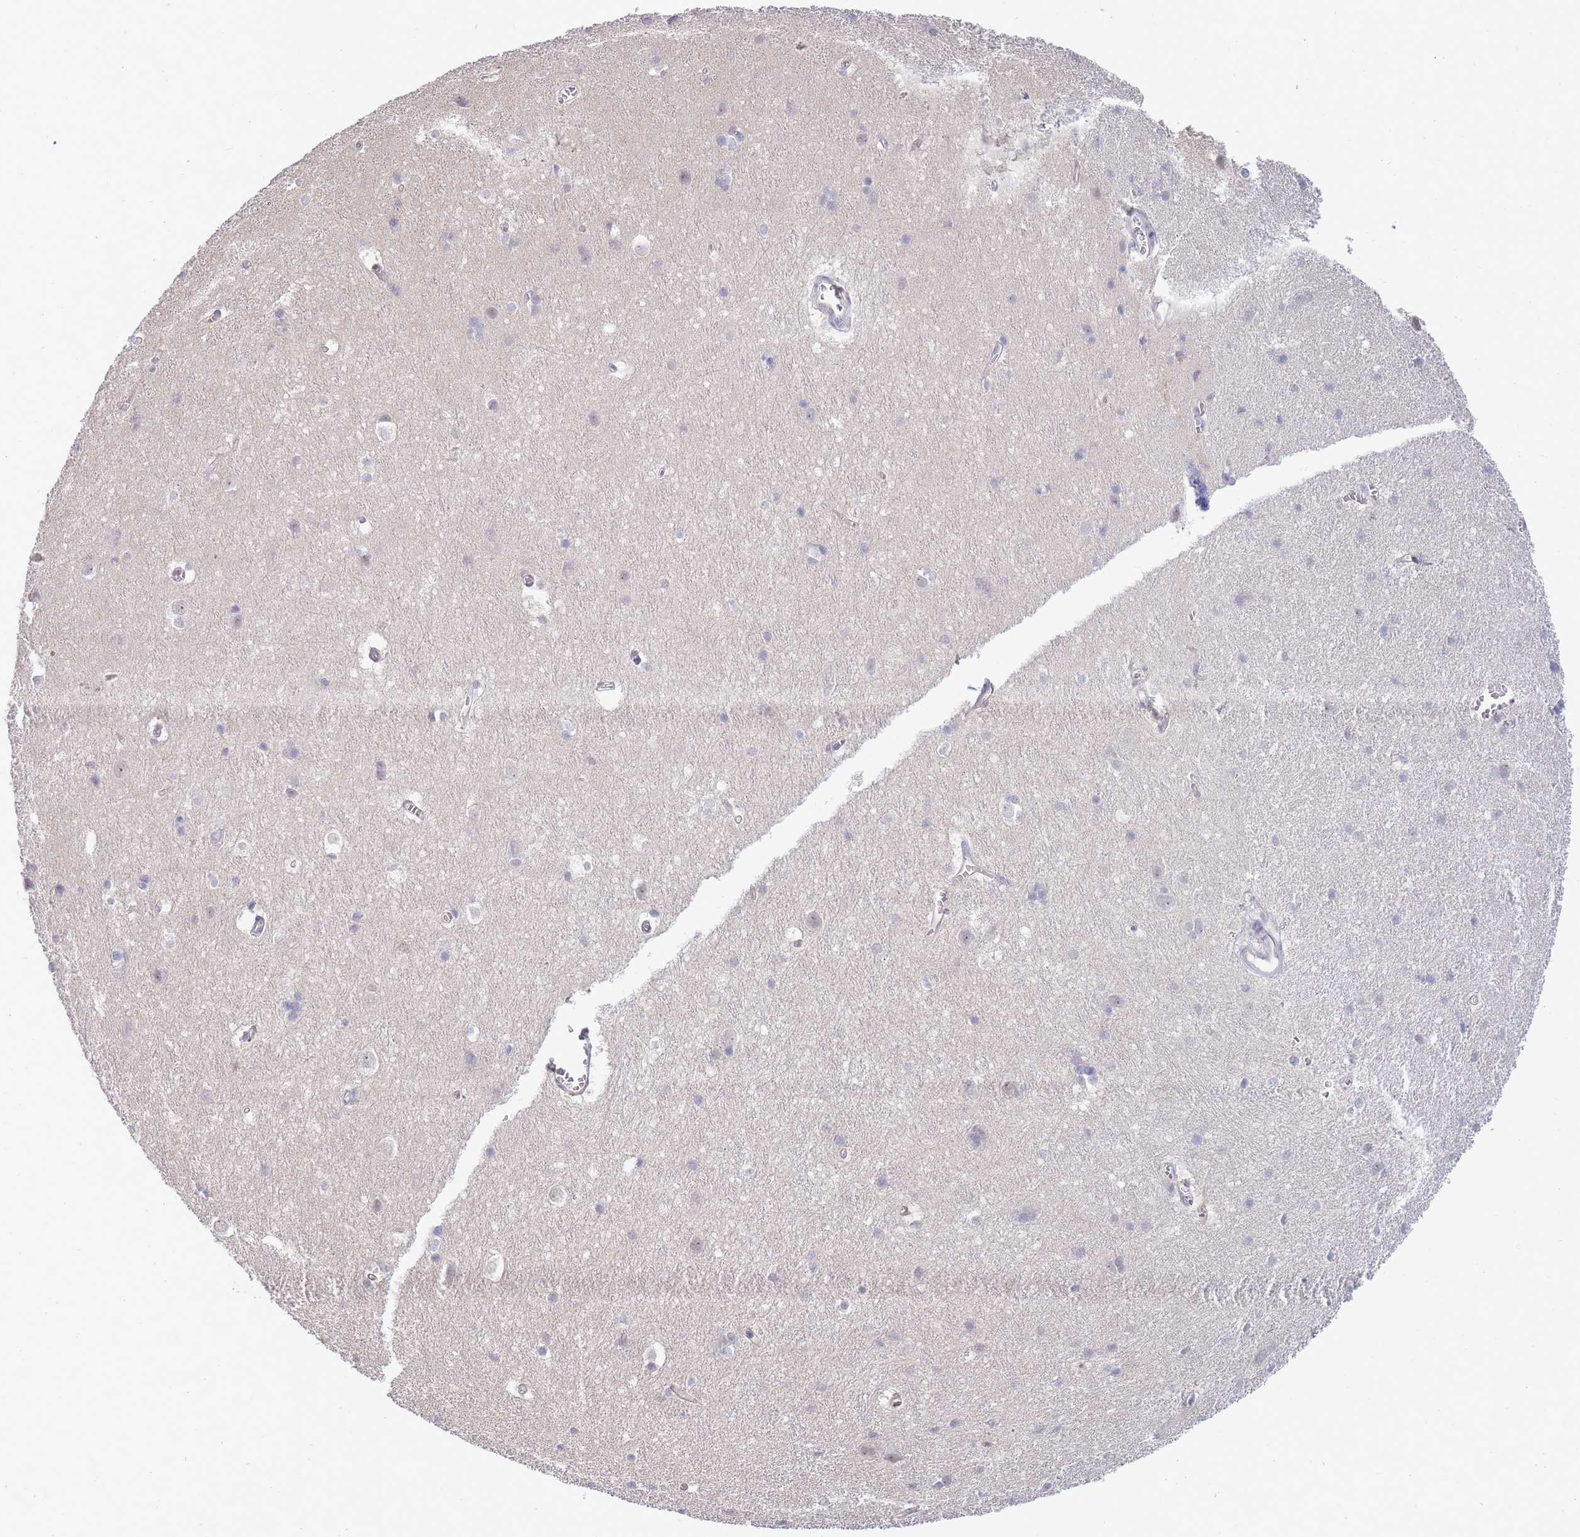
{"staining": {"intensity": "negative", "quantity": "none", "location": "none"}, "tissue": "cerebral cortex", "cell_type": "Endothelial cells", "image_type": "normal", "snomed": [{"axis": "morphology", "description": "Normal tissue, NOS"}, {"axis": "topography", "description": "Cerebral cortex"}], "caption": "DAB immunohistochemical staining of normal cerebral cortex reveals no significant staining in endothelial cells.", "gene": "C19orf25", "patient": {"sex": "male", "age": 54}}